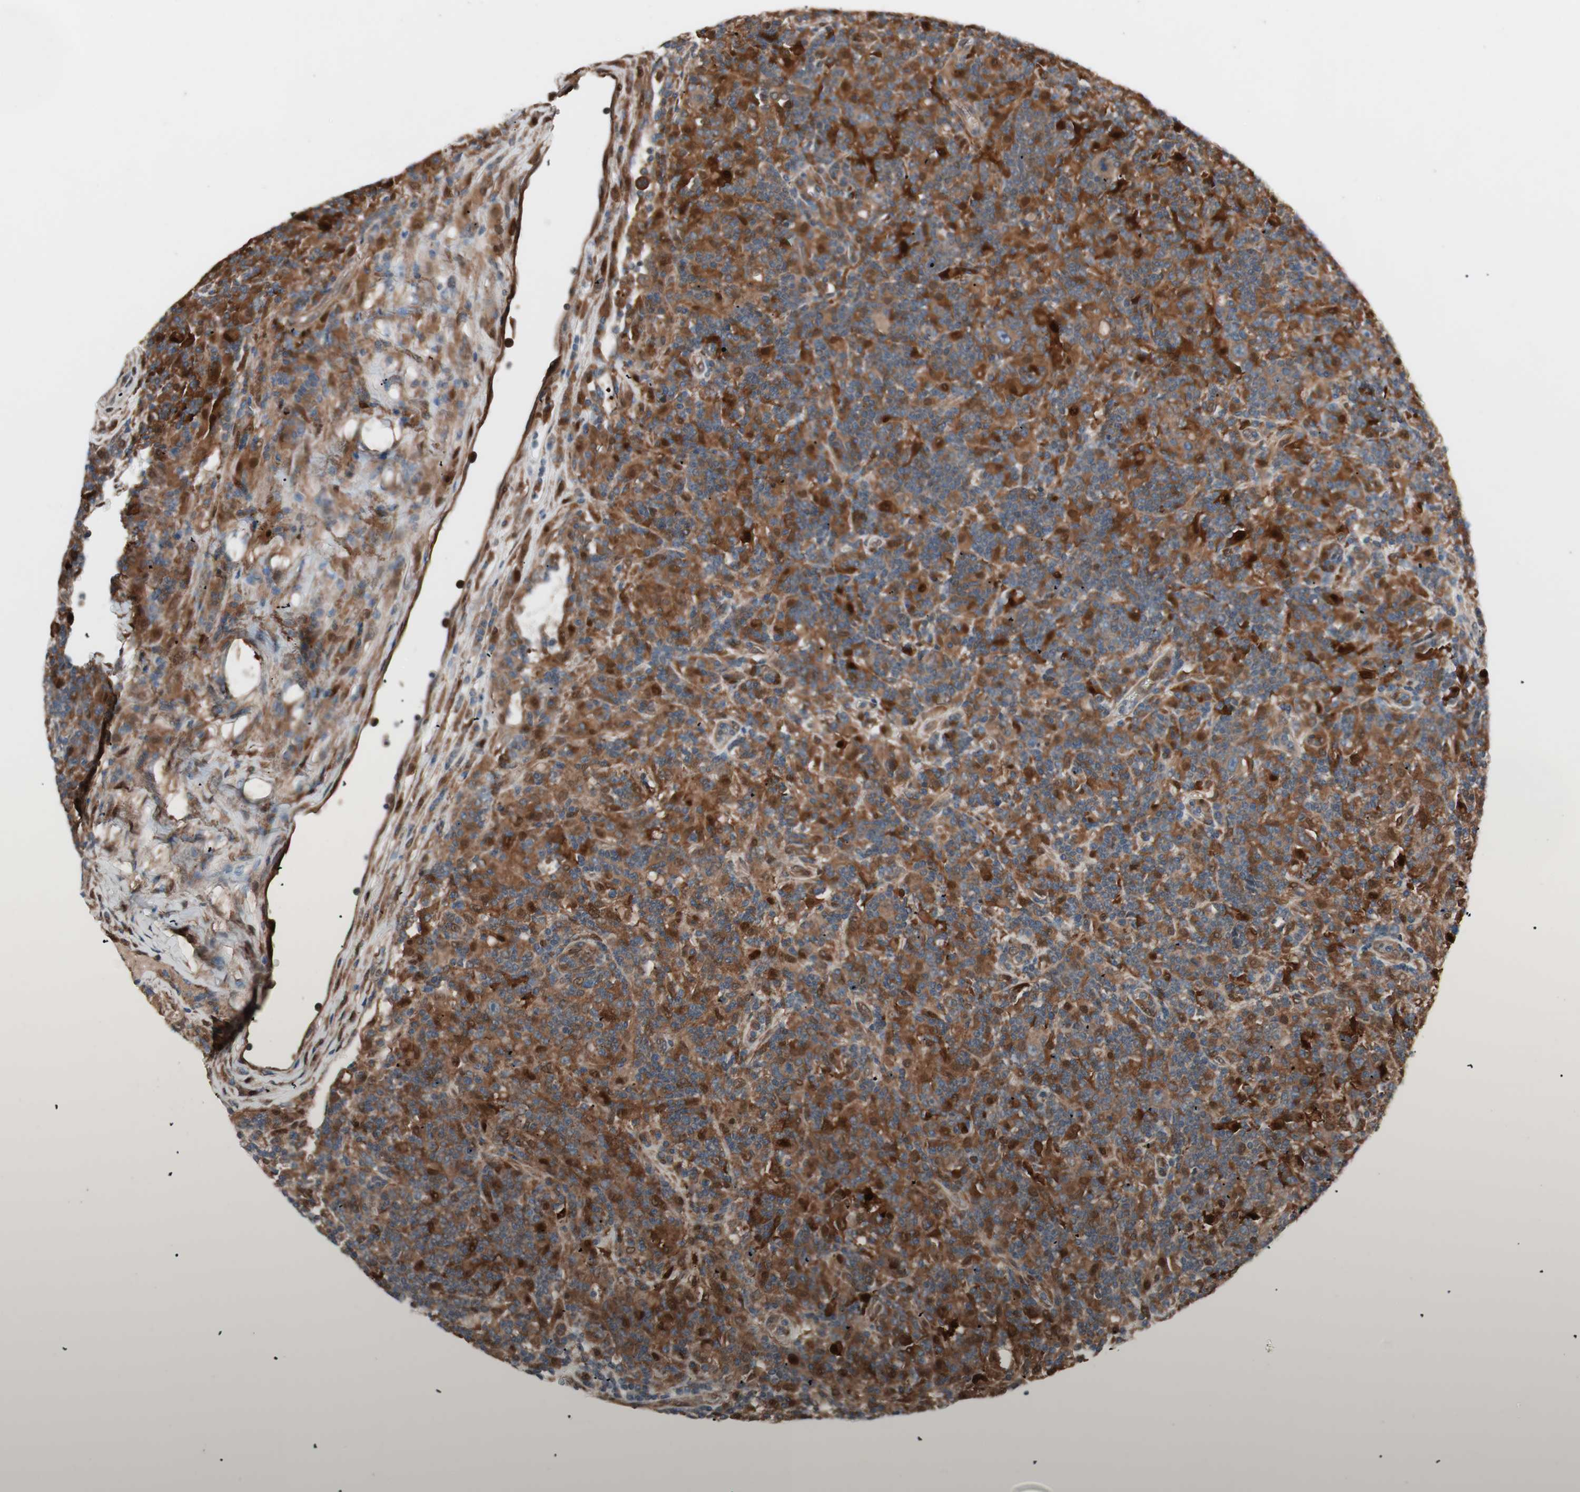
{"staining": {"intensity": "strong", "quantity": ">75%", "location": "cytoplasmic/membranous"}, "tissue": "lymphoma", "cell_type": "Tumor cells", "image_type": "cancer", "snomed": [{"axis": "morphology", "description": "Hodgkin's disease, NOS"}, {"axis": "topography", "description": "Lymph node"}], "caption": "Protein analysis of Hodgkin's disease tissue reveals strong cytoplasmic/membranous staining in about >75% of tumor cells.", "gene": "FAAH", "patient": {"sex": "male", "age": 70}}